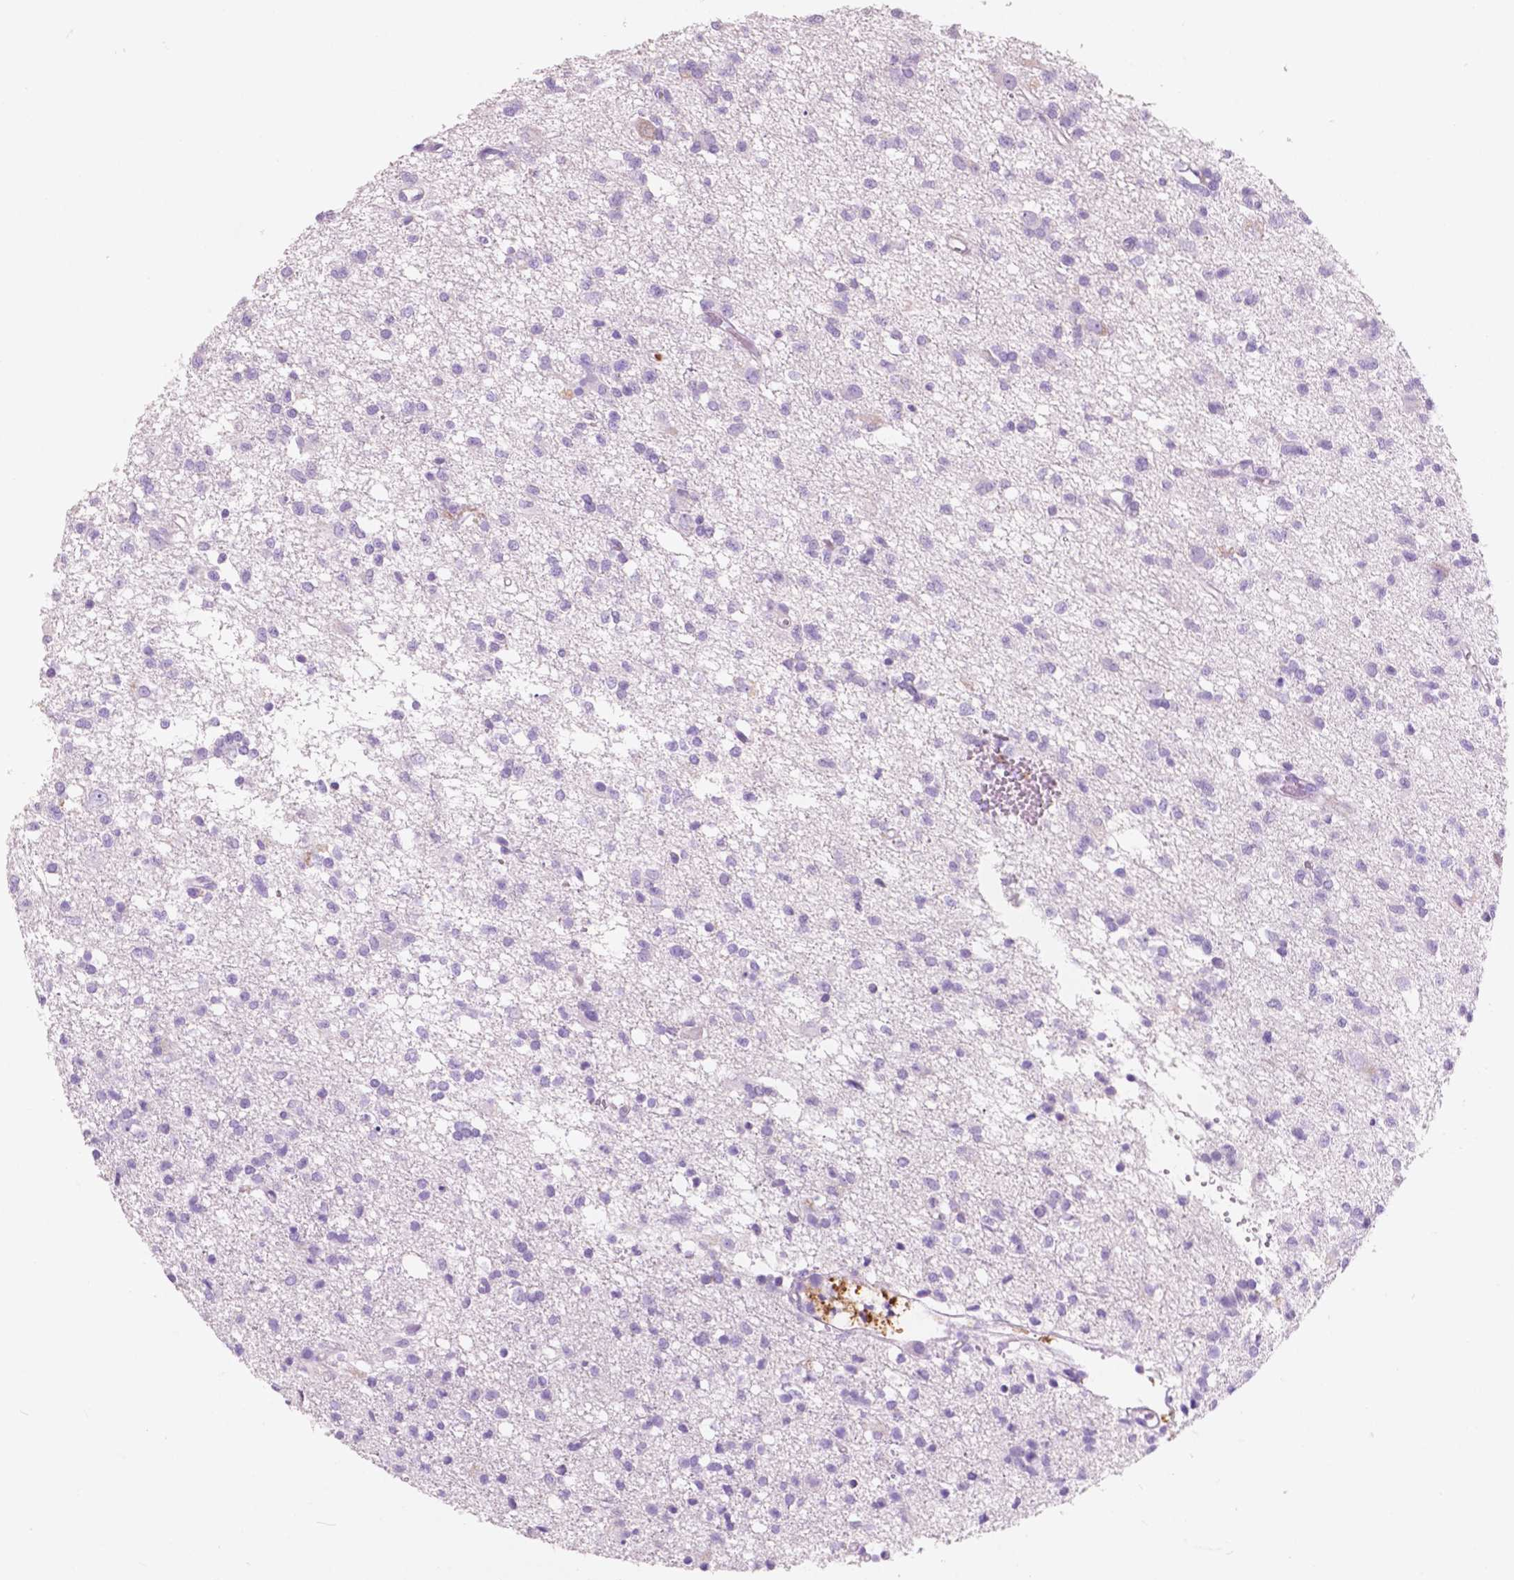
{"staining": {"intensity": "negative", "quantity": "none", "location": "none"}, "tissue": "glioma", "cell_type": "Tumor cells", "image_type": "cancer", "snomed": [{"axis": "morphology", "description": "Glioma, malignant, Low grade"}, {"axis": "topography", "description": "Brain"}], "caption": "There is no significant expression in tumor cells of glioma.", "gene": "CUZD1", "patient": {"sex": "male", "age": 64}}